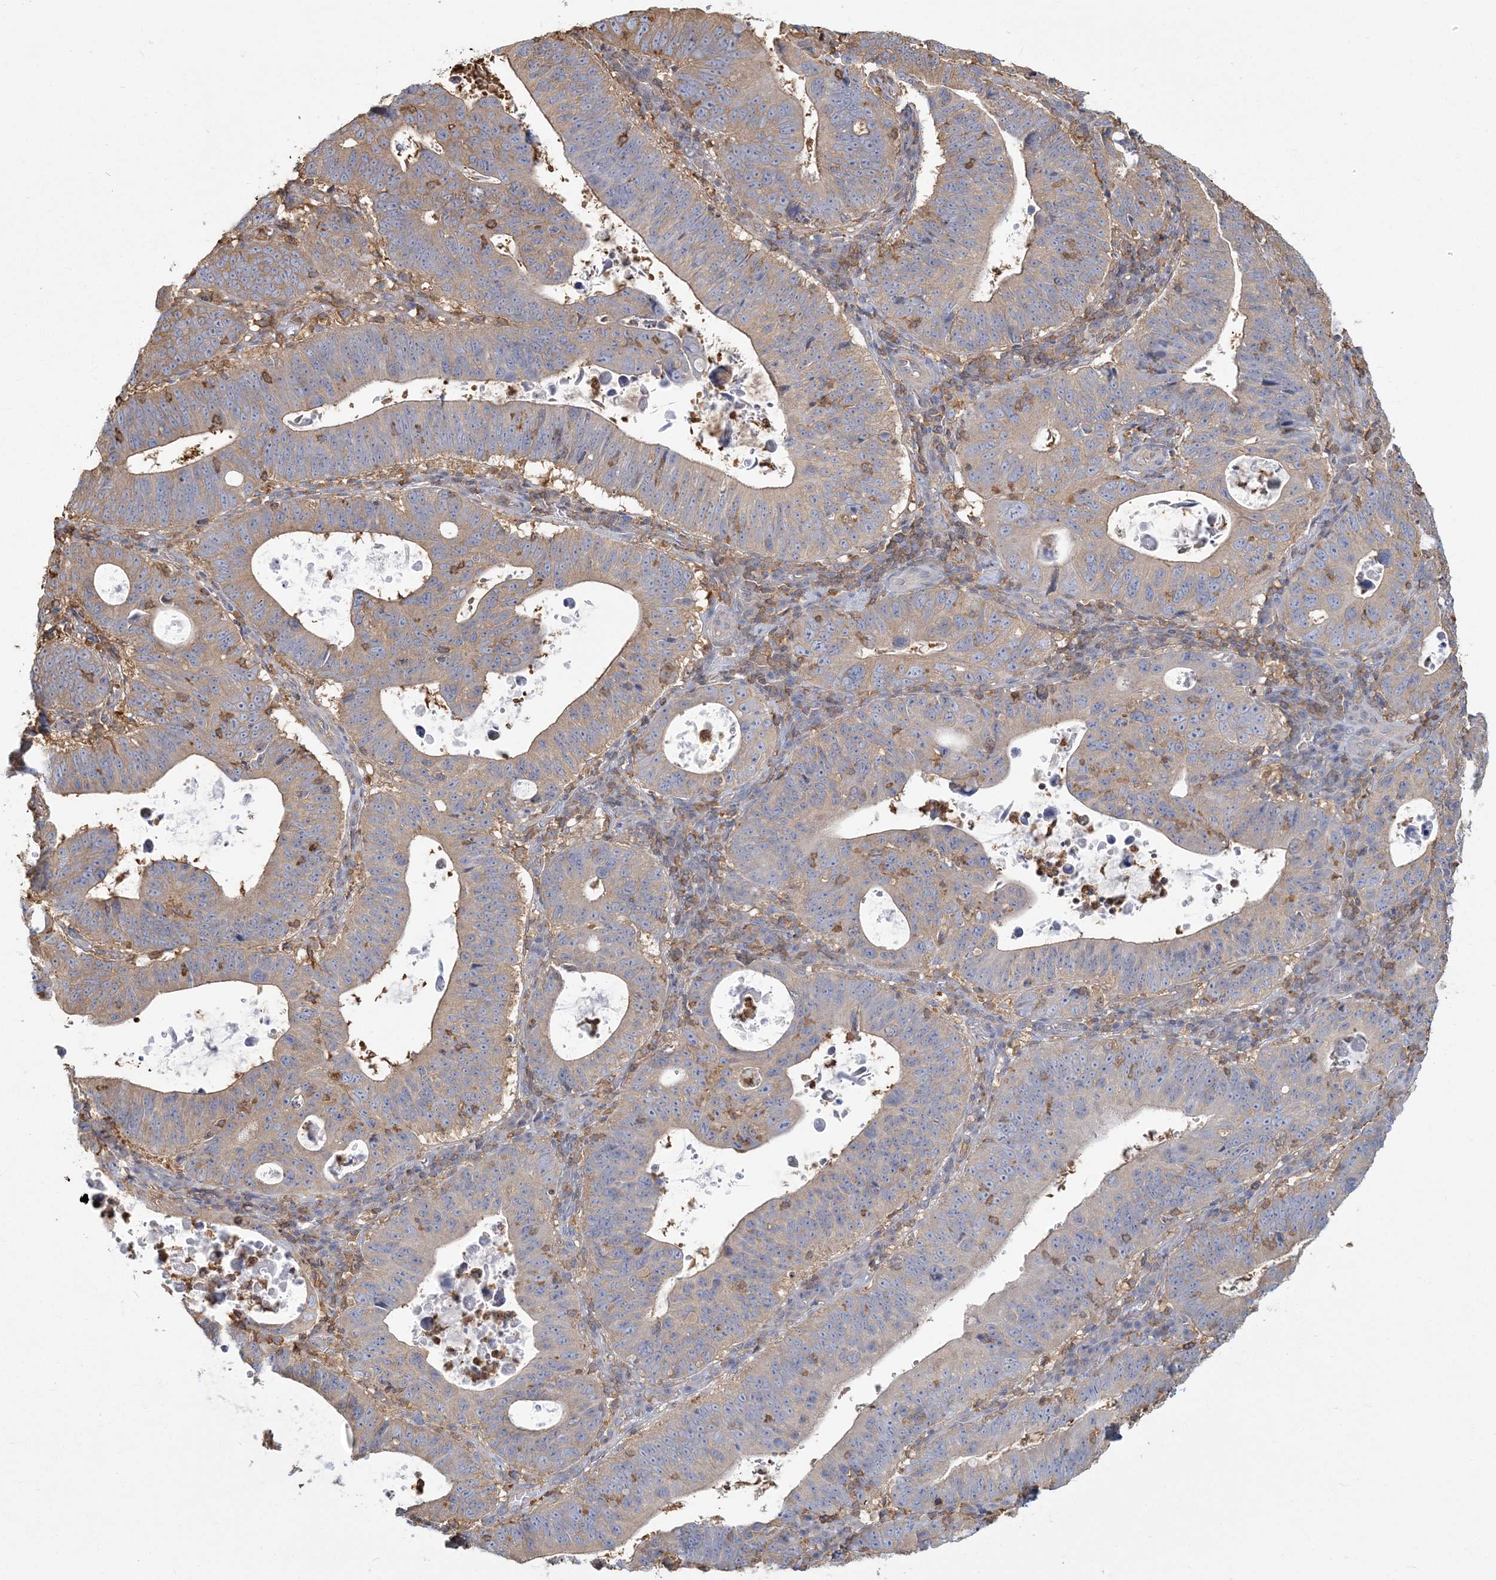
{"staining": {"intensity": "moderate", "quantity": "<25%", "location": "cytoplasmic/membranous"}, "tissue": "stomach cancer", "cell_type": "Tumor cells", "image_type": "cancer", "snomed": [{"axis": "morphology", "description": "Adenocarcinoma, NOS"}, {"axis": "topography", "description": "Stomach"}], "caption": "An IHC image of neoplastic tissue is shown. Protein staining in brown highlights moderate cytoplasmic/membranous positivity in stomach cancer within tumor cells. The protein is shown in brown color, while the nuclei are stained blue.", "gene": "ANKS1A", "patient": {"sex": "male", "age": 59}}